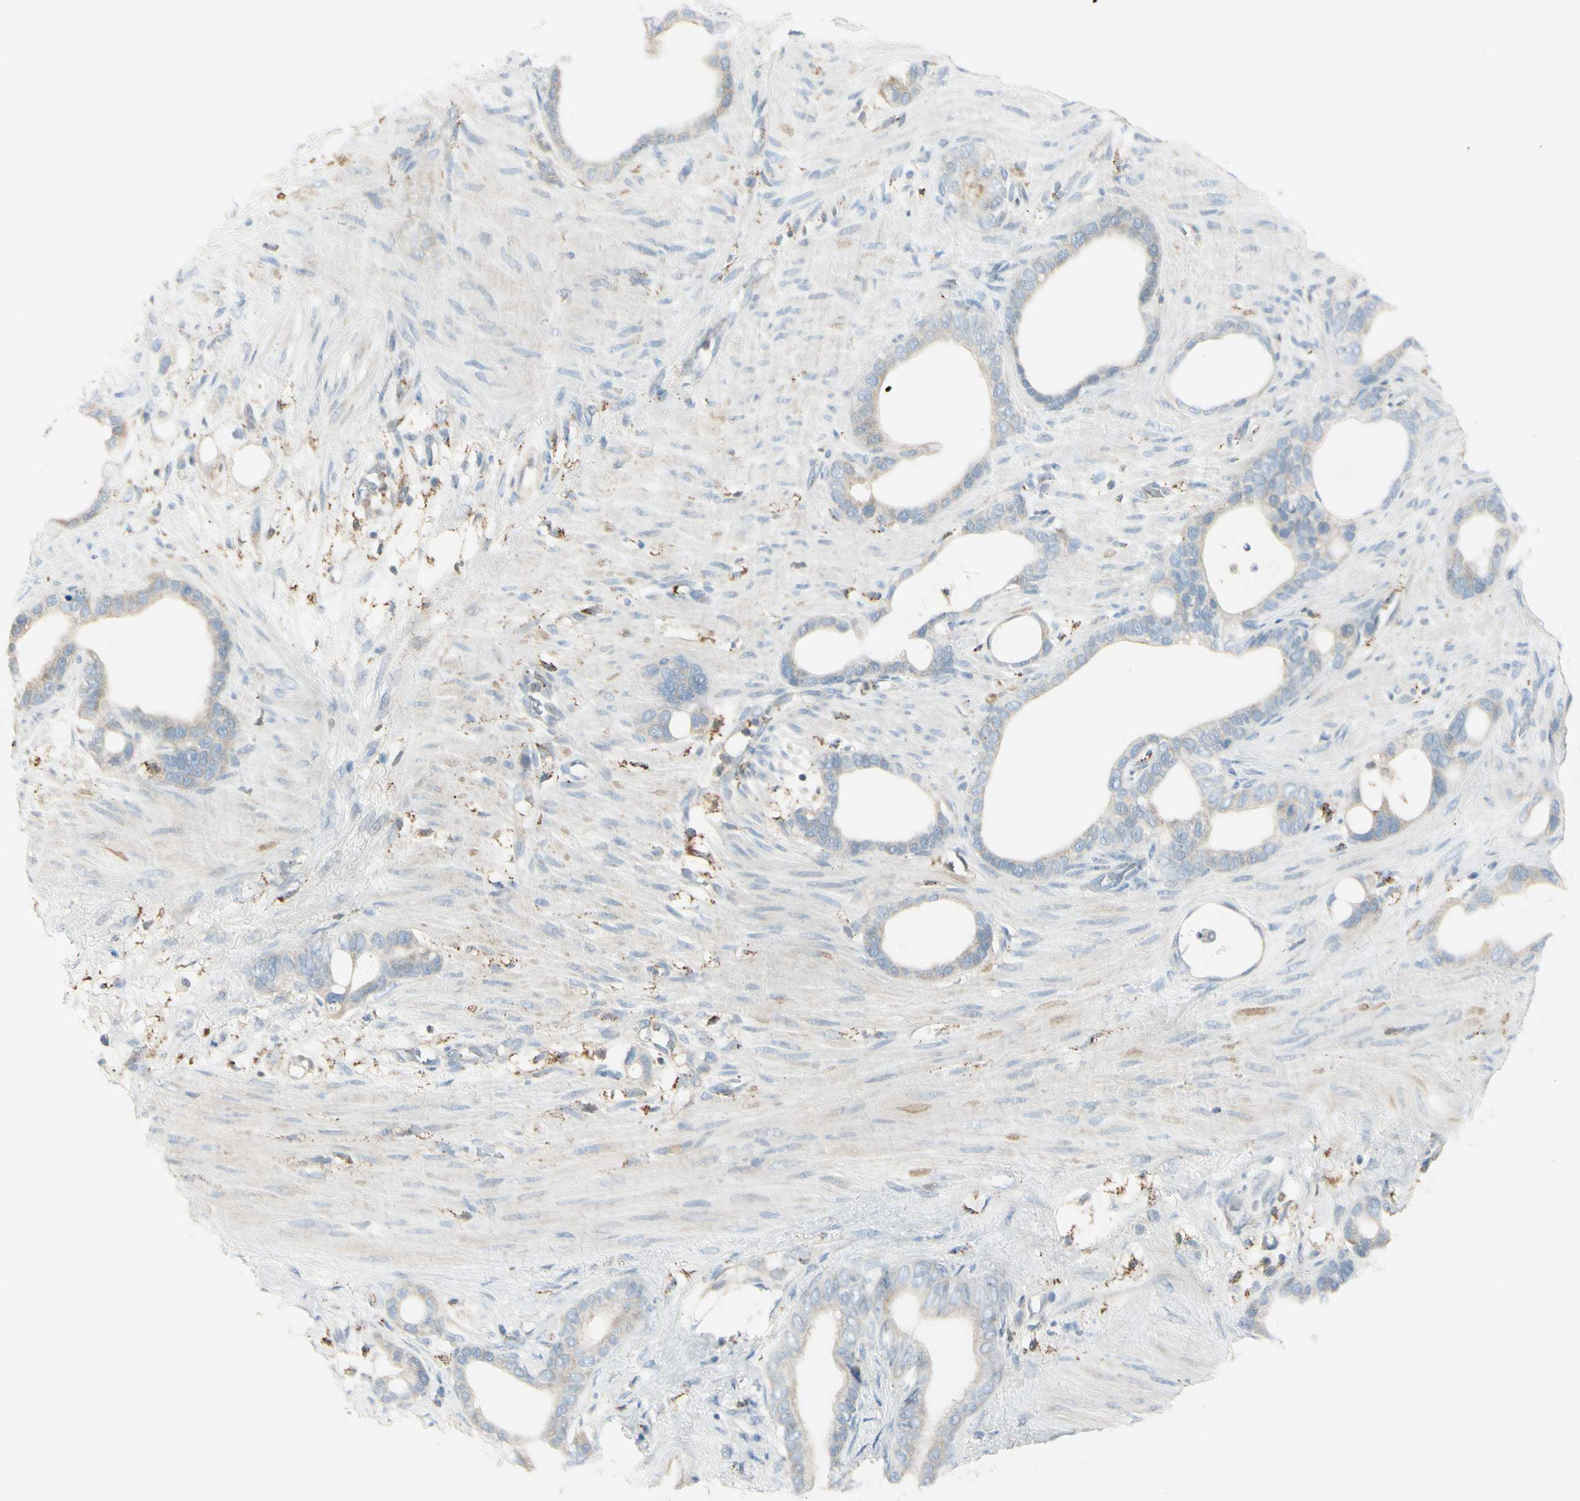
{"staining": {"intensity": "weak", "quantity": ">75%", "location": "cytoplasmic/membranous"}, "tissue": "stomach cancer", "cell_type": "Tumor cells", "image_type": "cancer", "snomed": [{"axis": "morphology", "description": "Adenocarcinoma, NOS"}, {"axis": "topography", "description": "Stomach"}], "caption": "Adenocarcinoma (stomach) was stained to show a protein in brown. There is low levels of weak cytoplasmic/membranous expression in about >75% of tumor cells.", "gene": "CYRIB", "patient": {"sex": "female", "age": 75}}